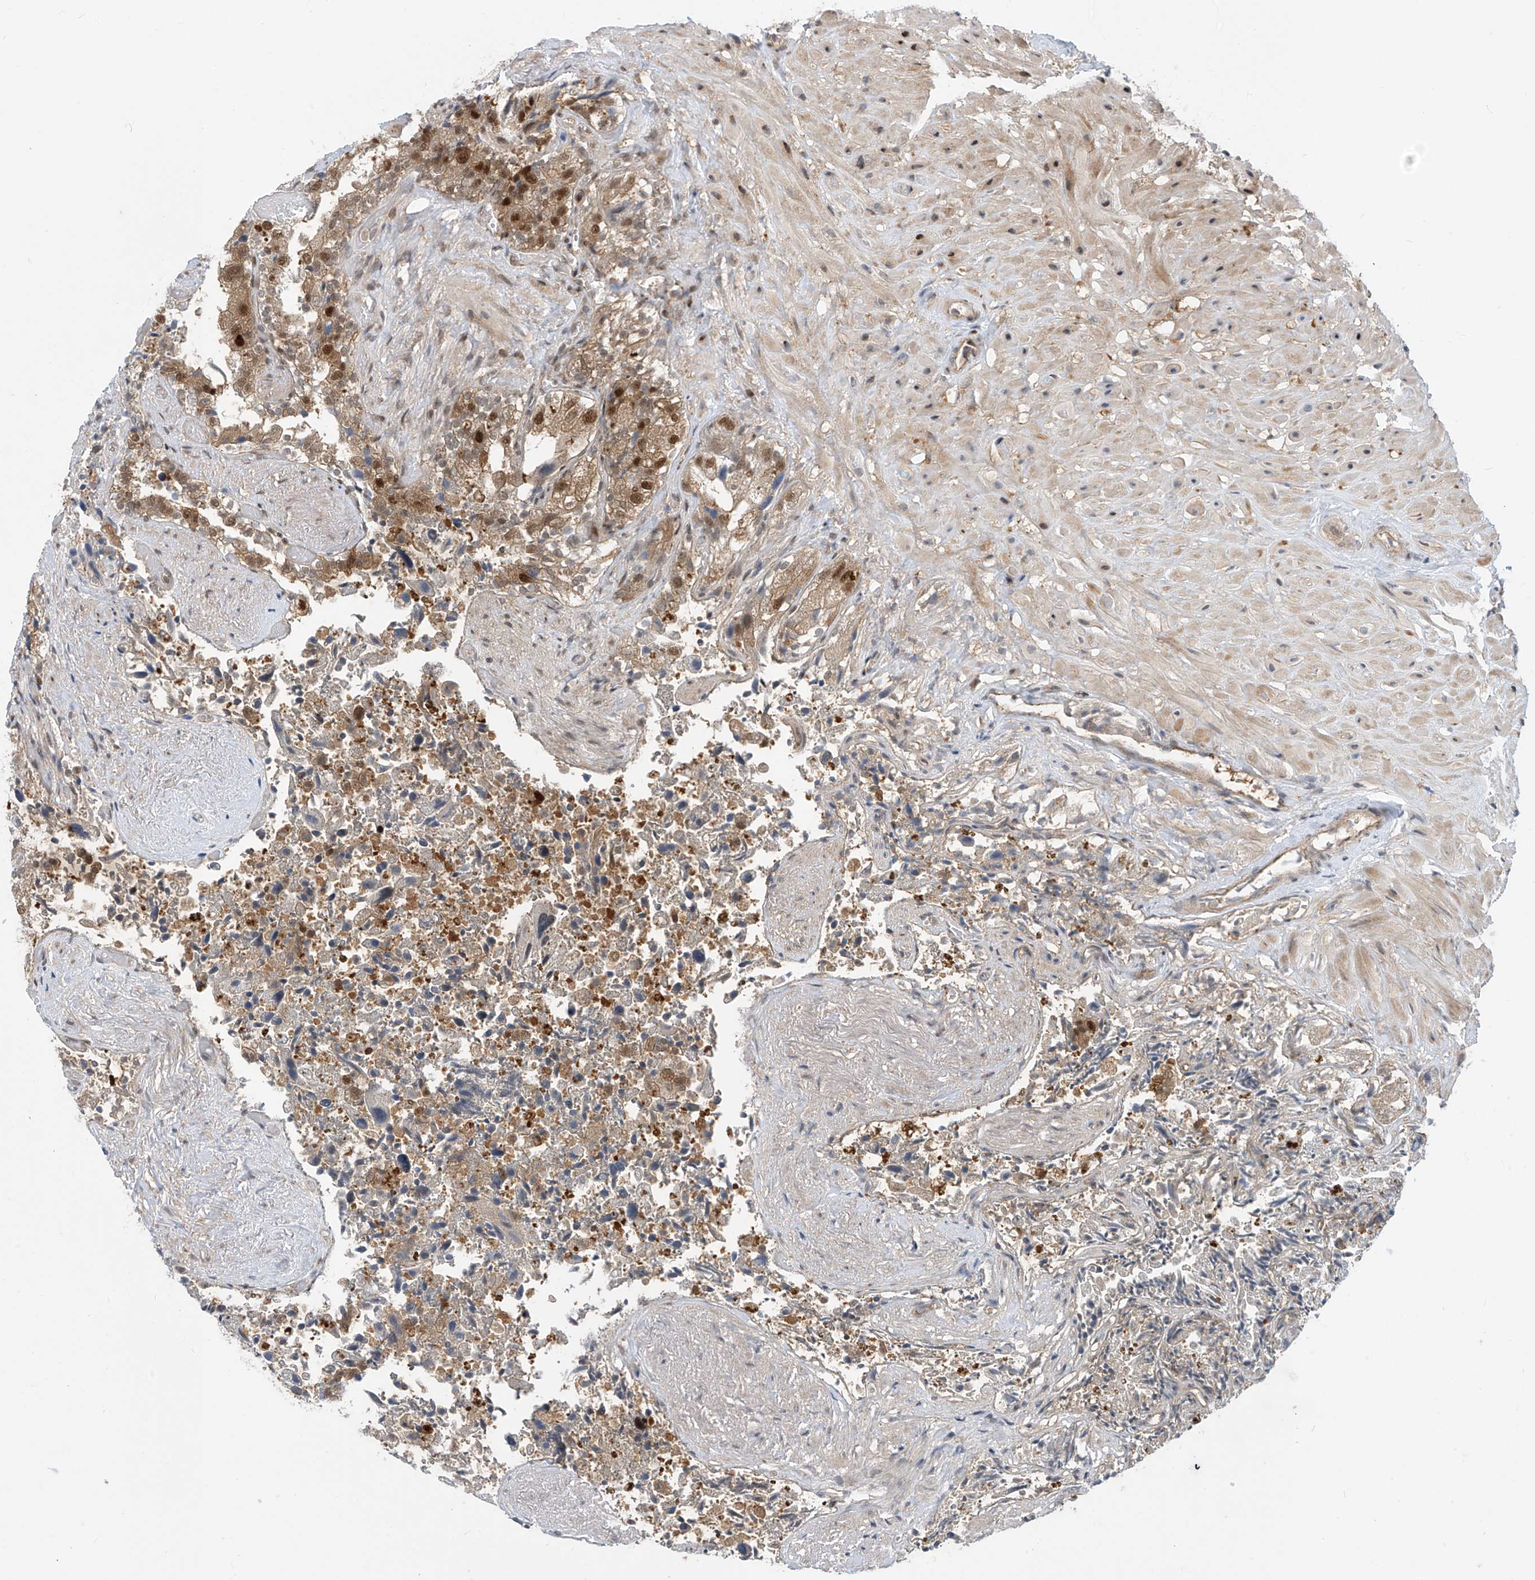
{"staining": {"intensity": "strong", "quantity": "25%-75%", "location": "cytoplasmic/membranous,nuclear"}, "tissue": "seminal vesicle", "cell_type": "Glandular cells", "image_type": "normal", "snomed": [{"axis": "morphology", "description": "Normal tissue, NOS"}, {"axis": "topography", "description": "Seminal veicle"}, {"axis": "topography", "description": "Peripheral nerve tissue"}], "caption": "Immunohistochemical staining of normal seminal vesicle demonstrates high levels of strong cytoplasmic/membranous,nuclear expression in about 25%-75% of glandular cells.", "gene": "LAGE3", "patient": {"sex": "male", "age": 63}}